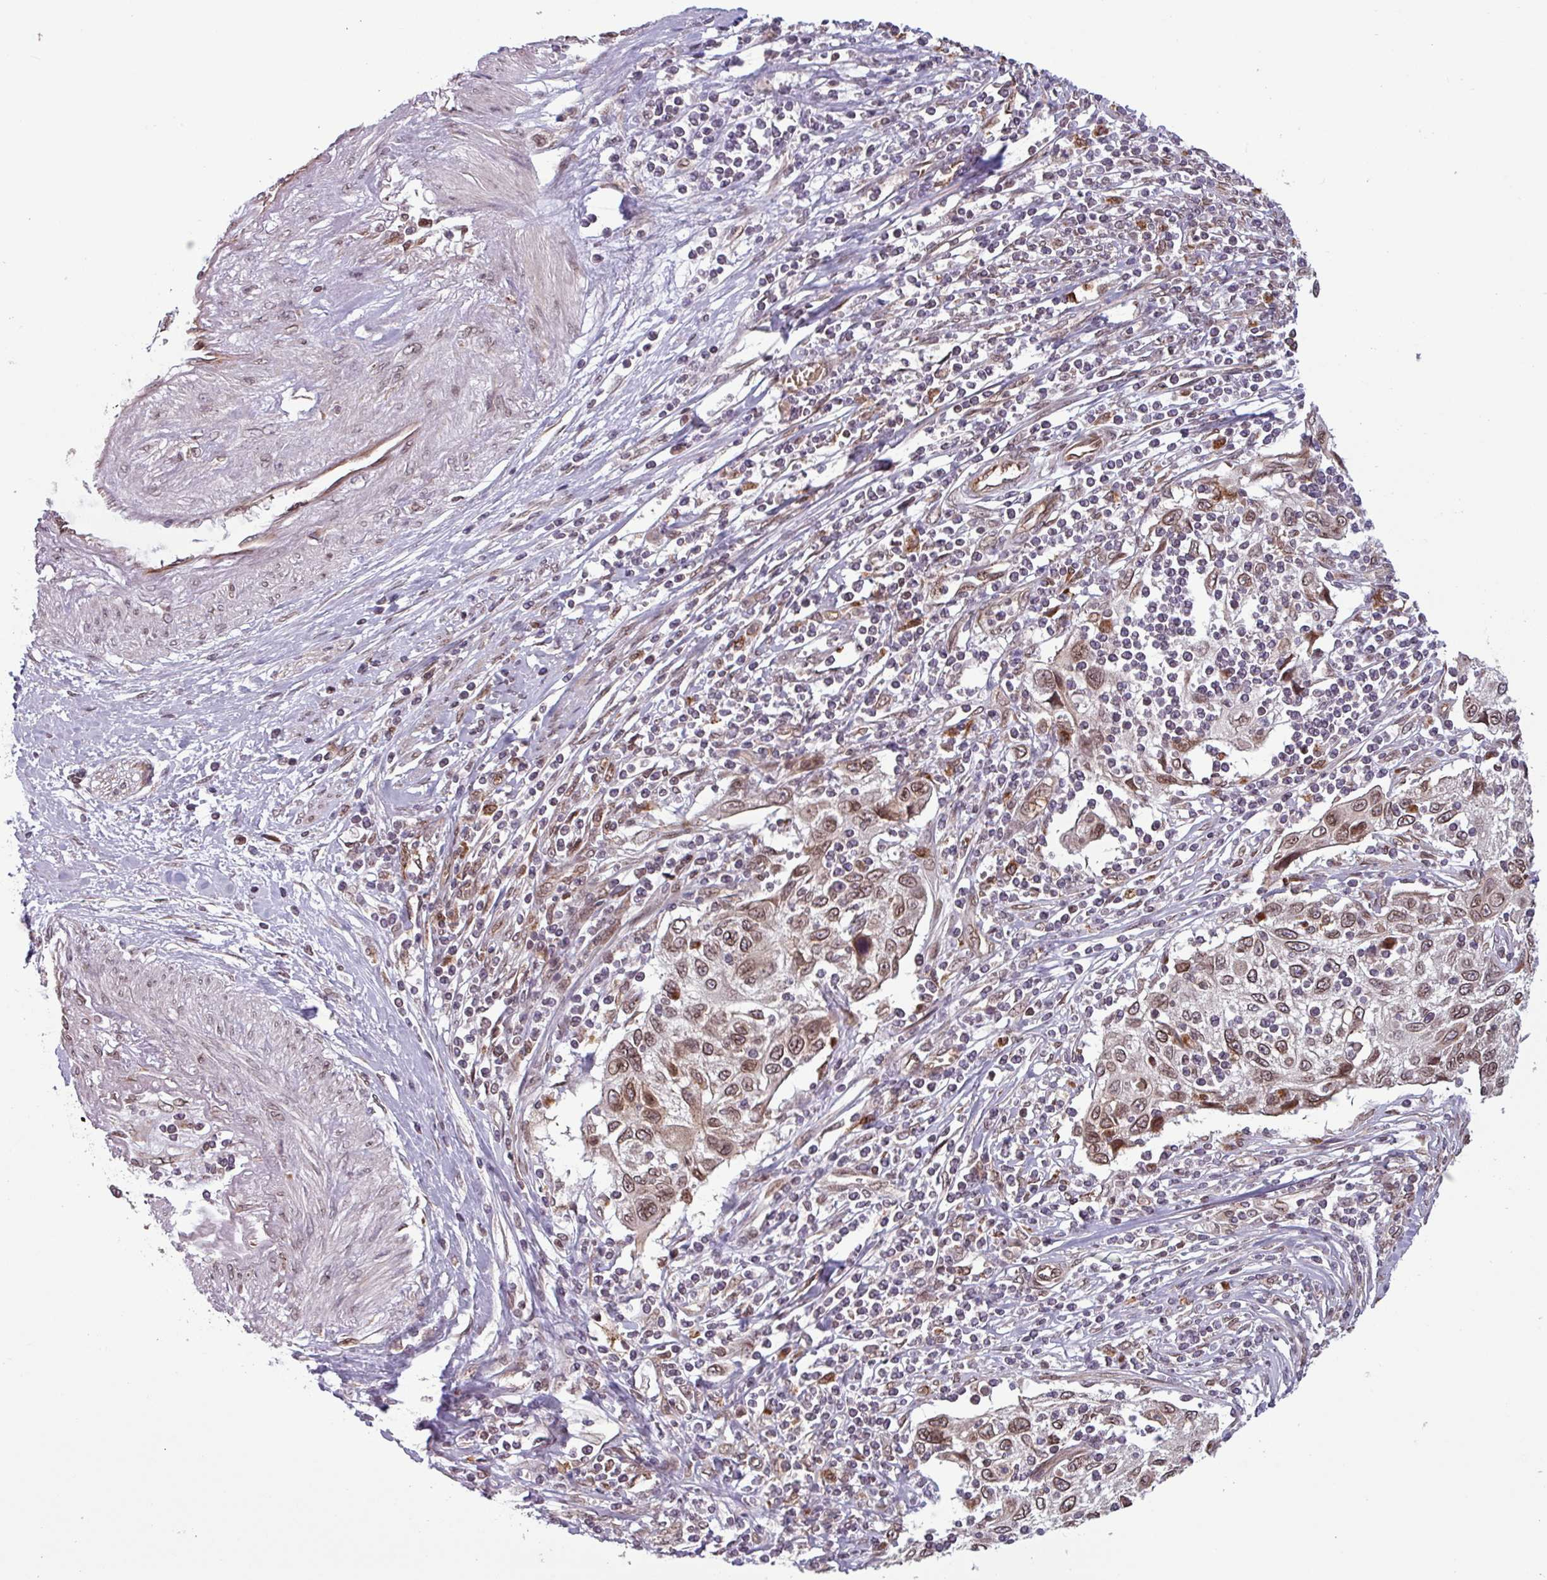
{"staining": {"intensity": "weak", "quantity": "25%-75%", "location": "cytoplasmic/membranous,nuclear"}, "tissue": "cervical cancer", "cell_type": "Tumor cells", "image_type": "cancer", "snomed": [{"axis": "morphology", "description": "Squamous cell carcinoma, NOS"}, {"axis": "topography", "description": "Cervix"}], "caption": "Cervical squamous cell carcinoma stained with a protein marker shows weak staining in tumor cells.", "gene": "RBM4B", "patient": {"sex": "female", "age": 70}}